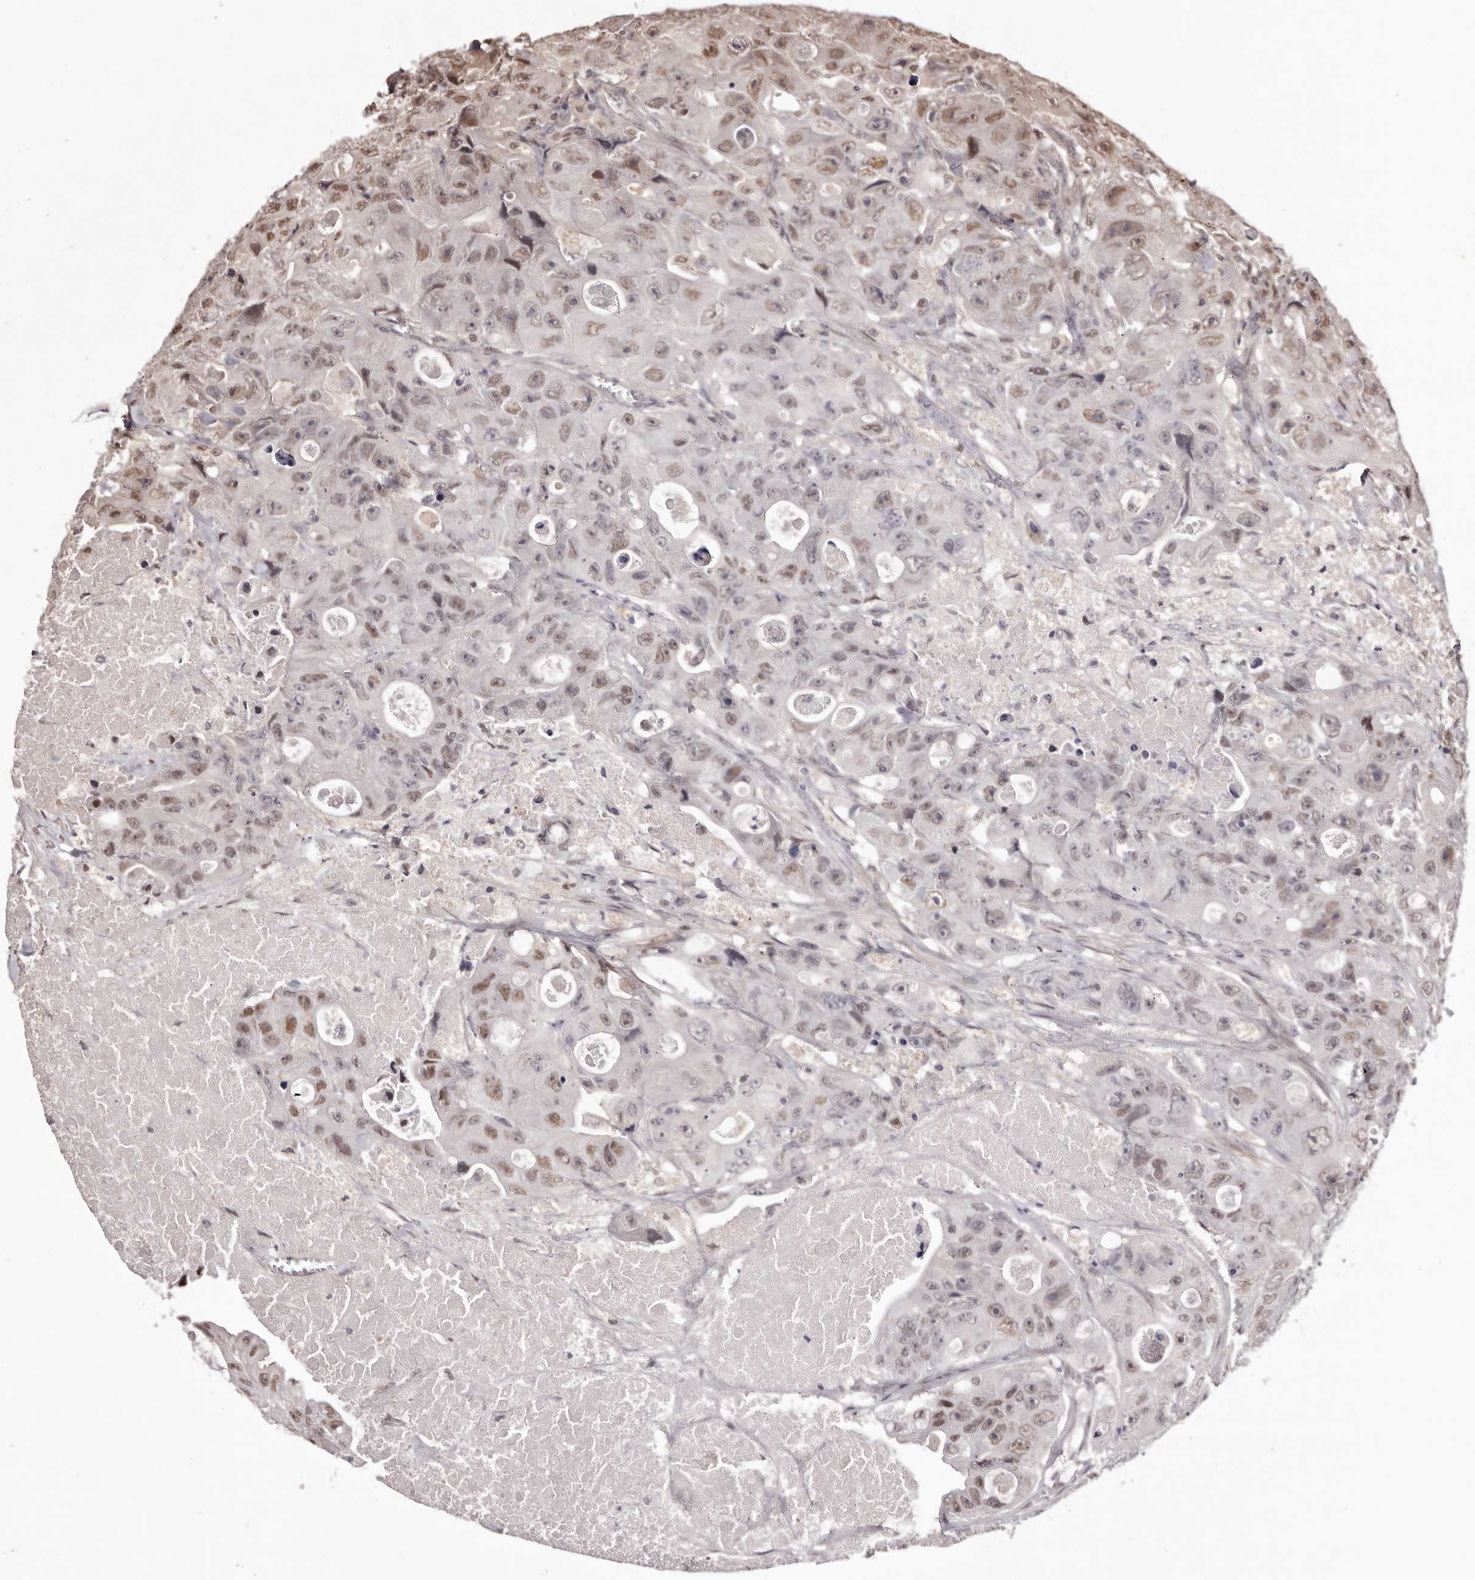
{"staining": {"intensity": "moderate", "quantity": "<25%", "location": "nuclear"}, "tissue": "colorectal cancer", "cell_type": "Tumor cells", "image_type": "cancer", "snomed": [{"axis": "morphology", "description": "Adenocarcinoma, NOS"}, {"axis": "topography", "description": "Colon"}], "caption": "A photomicrograph of human colorectal cancer (adenocarcinoma) stained for a protein demonstrates moderate nuclear brown staining in tumor cells.", "gene": "FBXO5", "patient": {"sex": "female", "age": 46}}